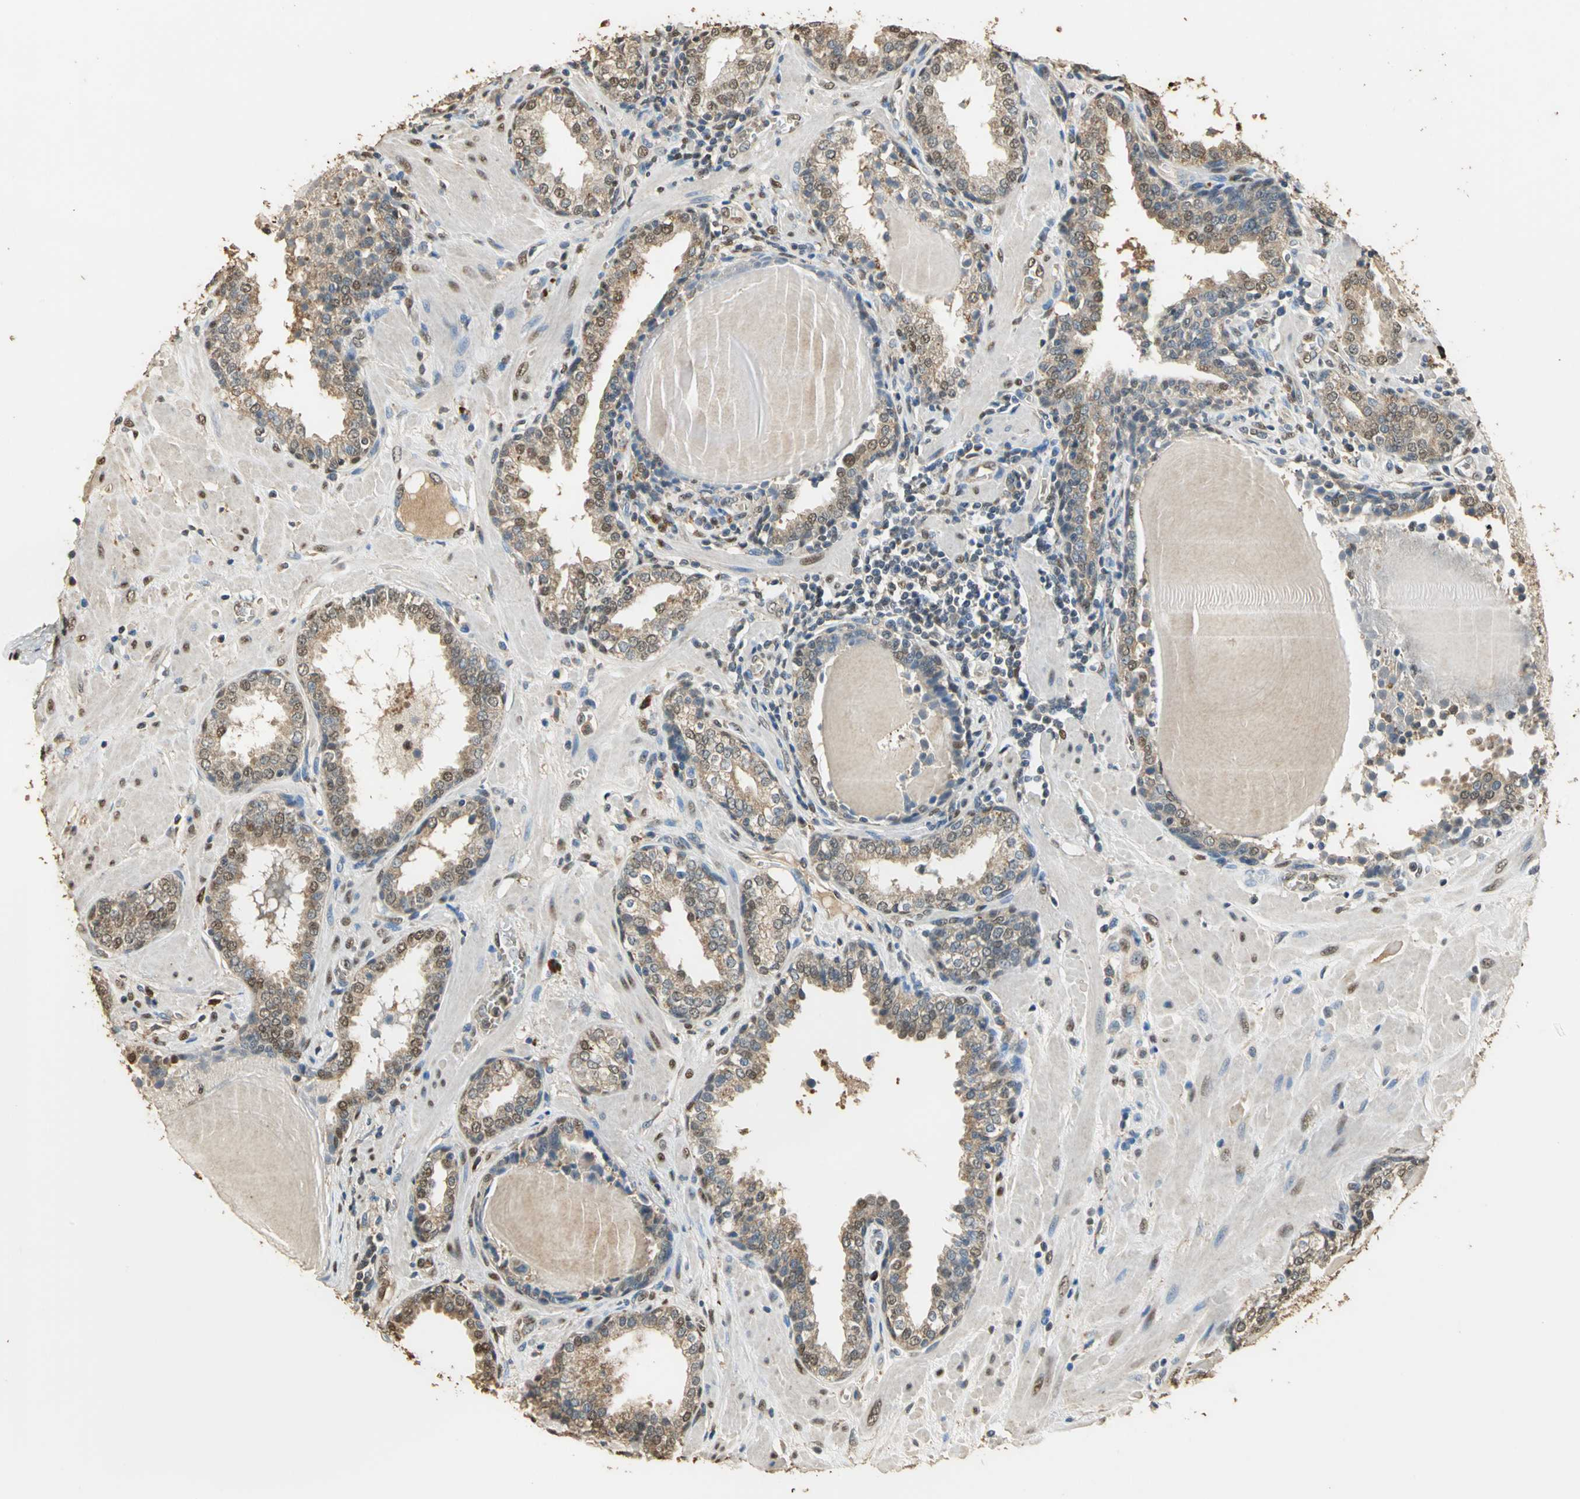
{"staining": {"intensity": "moderate", "quantity": ">75%", "location": "cytoplasmic/membranous"}, "tissue": "prostate", "cell_type": "Glandular cells", "image_type": "normal", "snomed": [{"axis": "morphology", "description": "Normal tissue, NOS"}, {"axis": "topography", "description": "Prostate"}], "caption": "Brown immunohistochemical staining in normal prostate demonstrates moderate cytoplasmic/membranous expression in about >75% of glandular cells. (DAB IHC, brown staining for protein, blue staining for nuclei).", "gene": "GAPDH", "patient": {"sex": "male", "age": 51}}